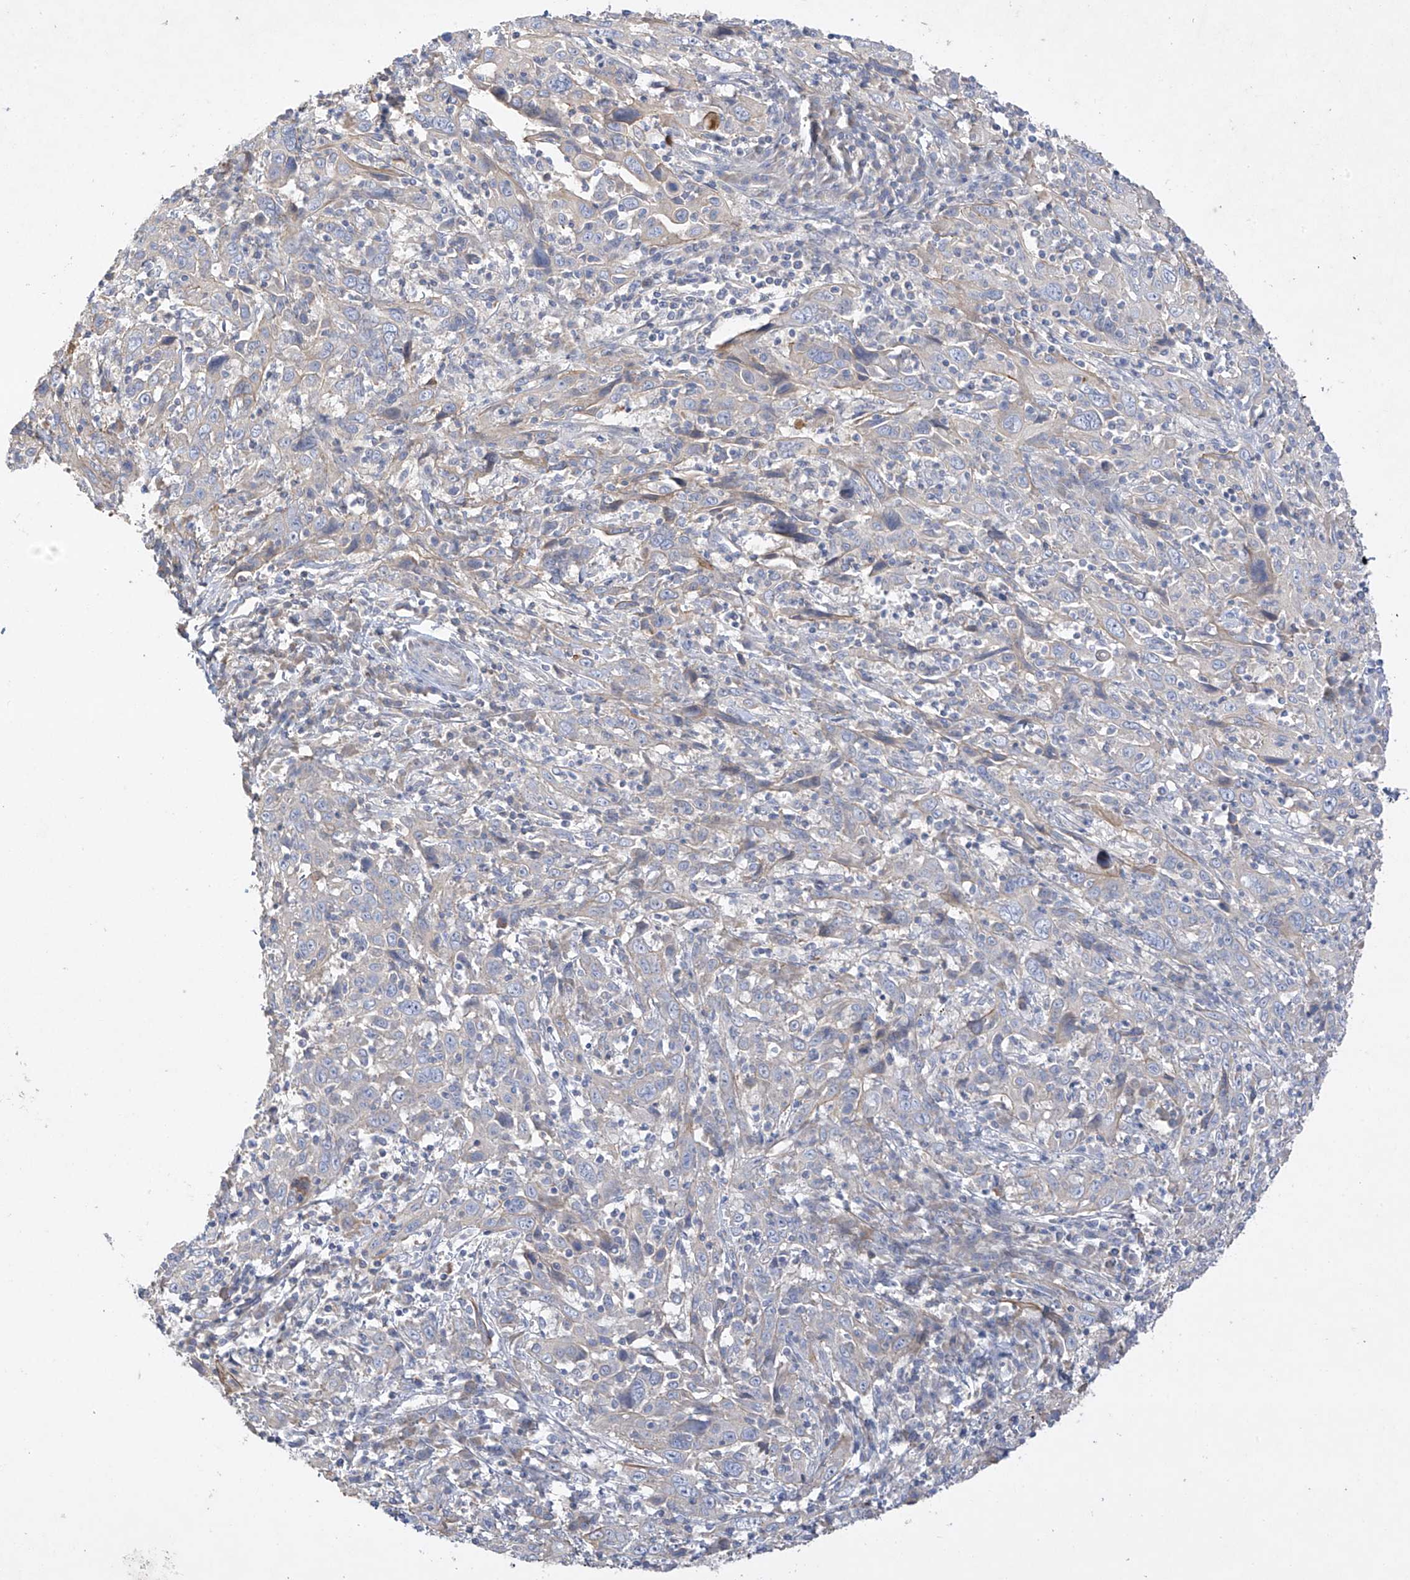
{"staining": {"intensity": "weak", "quantity": "<25%", "location": "cytoplasmic/membranous"}, "tissue": "cervical cancer", "cell_type": "Tumor cells", "image_type": "cancer", "snomed": [{"axis": "morphology", "description": "Squamous cell carcinoma, NOS"}, {"axis": "topography", "description": "Cervix"}], "caption": "High magnification brightfield microscopy of squamous cell carcinoma (cervical) stained with DAB (3,3'-diaminobenzidine) (brown) and counterstained with hematoxylin (blue): tumor cells show no significant expression.", "gene": "PRSS12", "patient": {"sex": "female", "age": 46}}